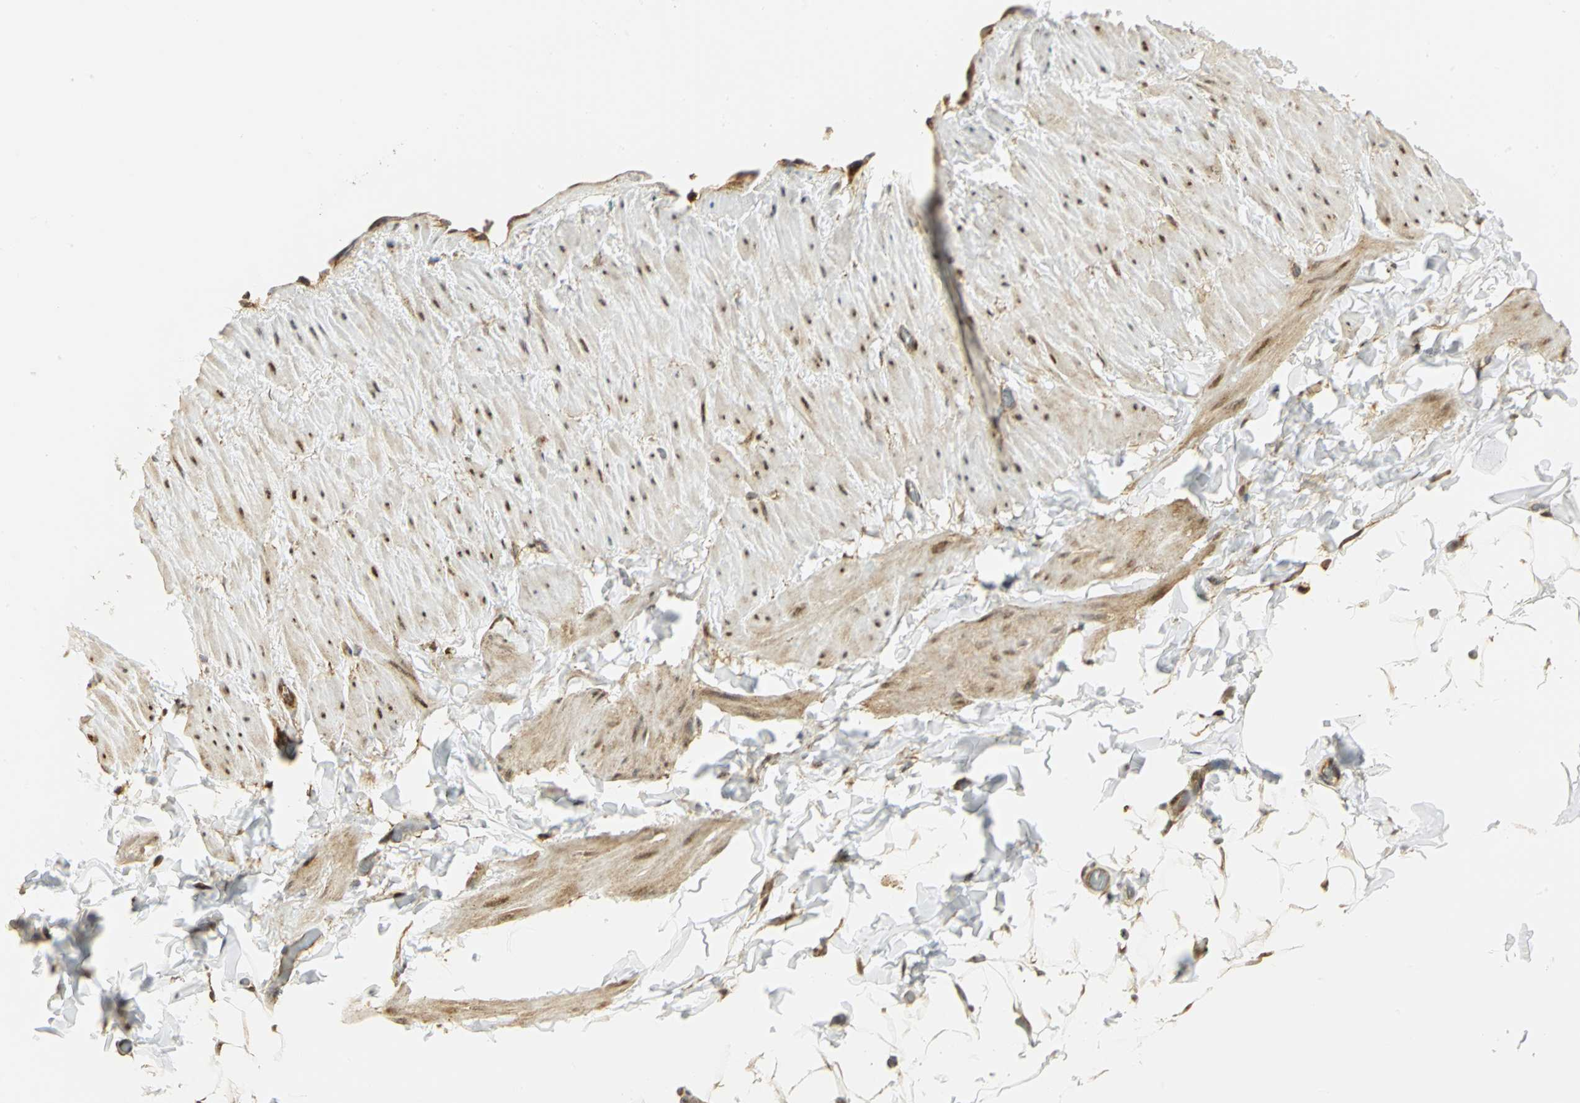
{"staining": {"intensity": "moderate", "quantity": ">75%", "location": "cytoplasmic/membranous"}, "tissue": "adipose tissue", "cell_type": "Adipocytes", "image_type": "normal", "snomed": [{"axis": "morphology", "description": "Normal tissue, NOS"}, {"axis": "topography", "description": "Soft tissue"}], "caption": "A histopathology image of human adipose tissue stained for a protein reveals moderate cytoplasmic/membranous brown staining in adipocytes. (Brightfield microscopy of DAB IHC at high magnification).", "gene": "EEA1", "patient": {"sex": "male", "age": 26}}